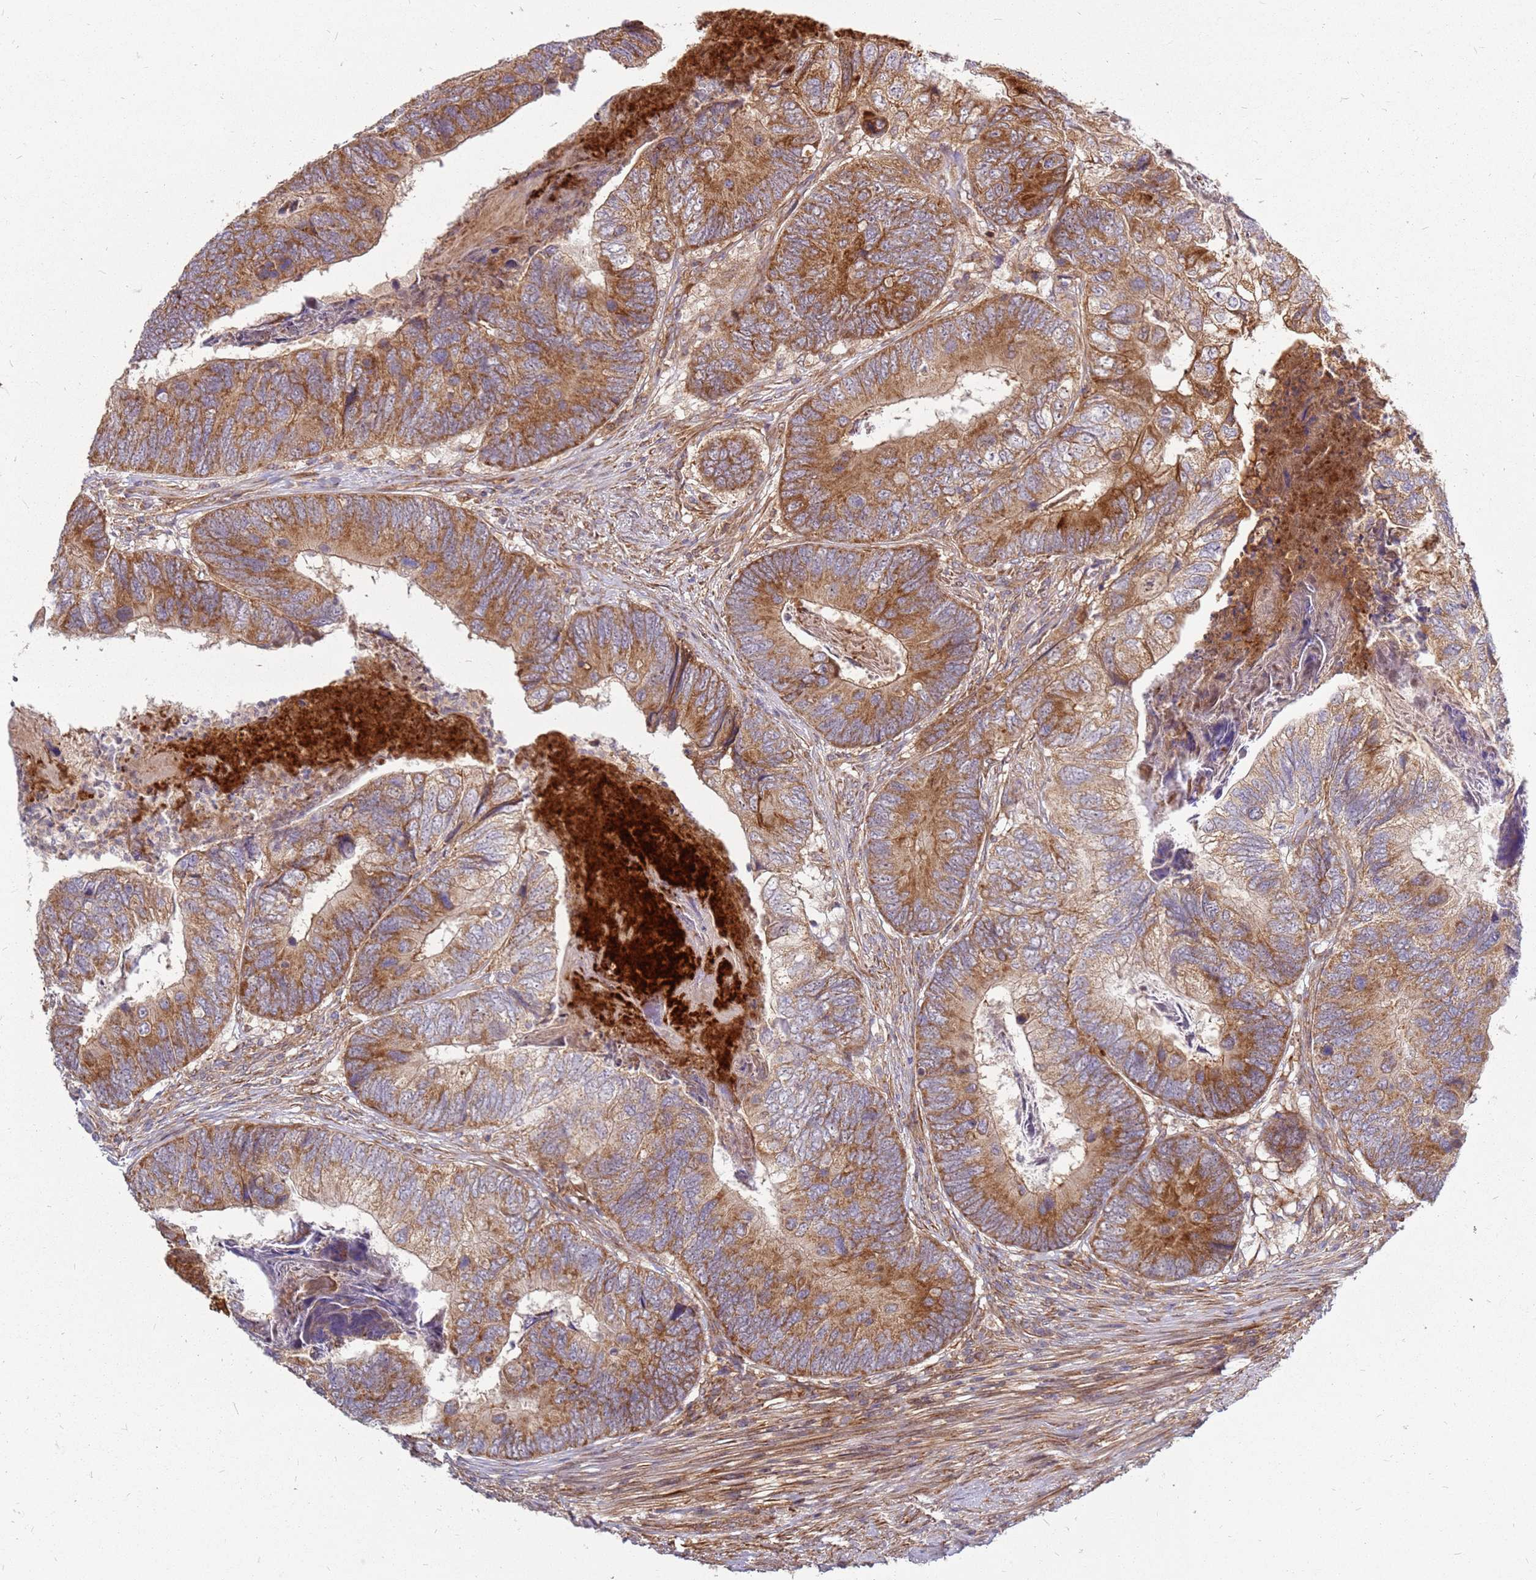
{"staining": {"intensity": "moderate", "quantity": ">75%", "location": "cytoplasmic/membranous"}, "tissue": "colorectal cancer", "cell_type": "Tumor cells", "image_type": "cancer", "snomed": [{"axis": "morphology", "description": "Adenocarcinoma, NOS"}, {"axis": "topography", "description": "Colon"}], "caption": "Protein positivity by immunohistochemistry reveals moderate cytoplasmic/membranous staining in about >75% of tumor cells in colorectal adenocarcinoma.", "gene": "CCDC159", "patient": {"sex": "female", "age": 67}}